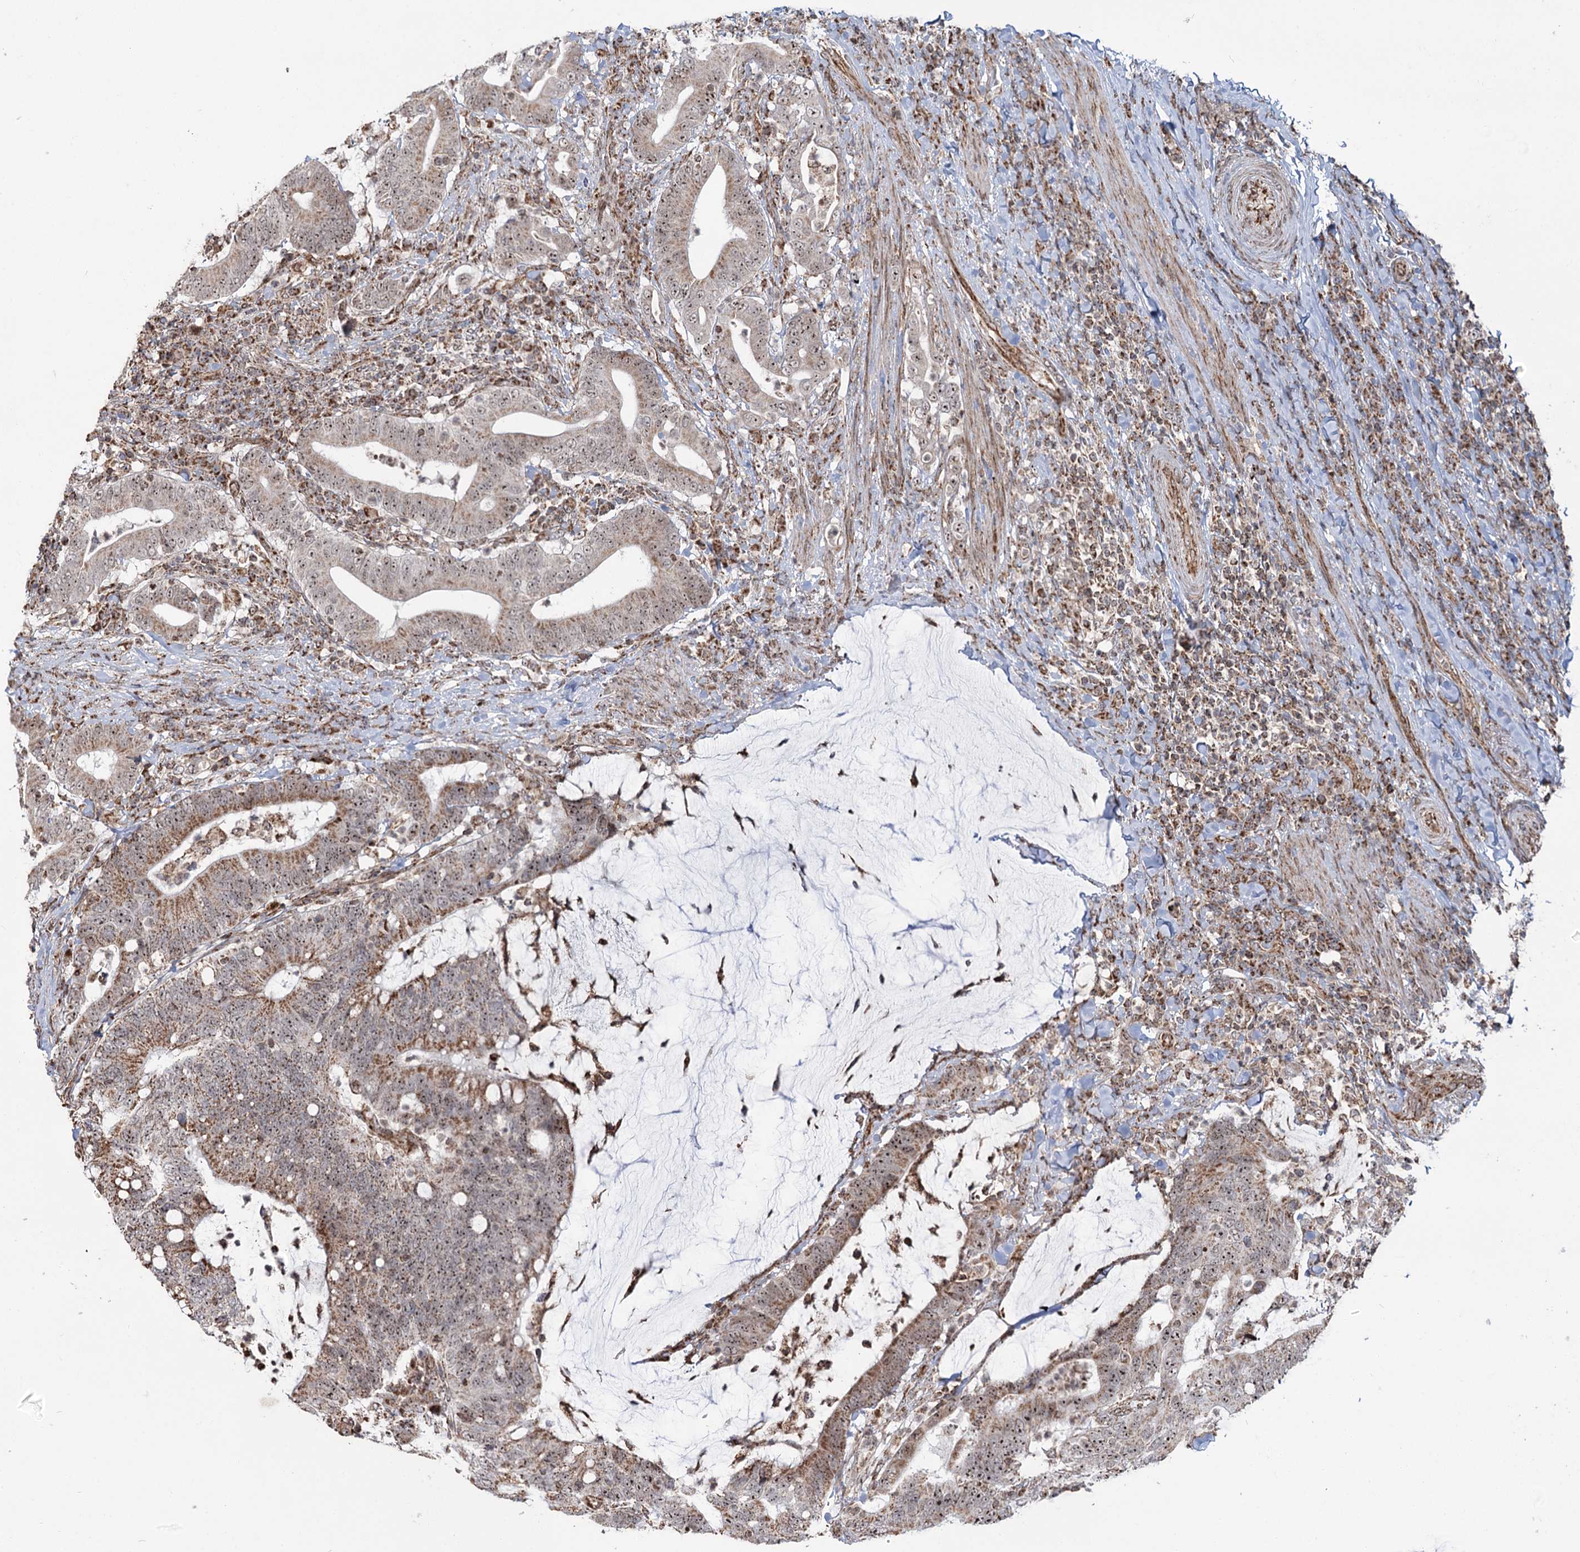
{"staining": {"intensity": "moderate", "quantity": ">75%", "location": "cytoplasmic/membranous,nuclear"}, "tissue": "colorectal cancer", "cell_type": "Tumor cells", "image_type": "cancer", "snomed": [{"axis": "morphology", "description": "Adenocarcinoma, NOS"}, {"axis": "topography", "description": "Colon"}], "caption": "Brown immunohistochemical staining in human colorectal adenocarcinoma displays moderate cytoplasmic/membranous and nuclear staining in about >75% of tumor cells. (DAB (3,3'-diaminobenzidine) IHC, brown staining for protein, blue staining for nuclei).", "gene": "STEEP1", "patient": {"sex": "female", "age": 66}}